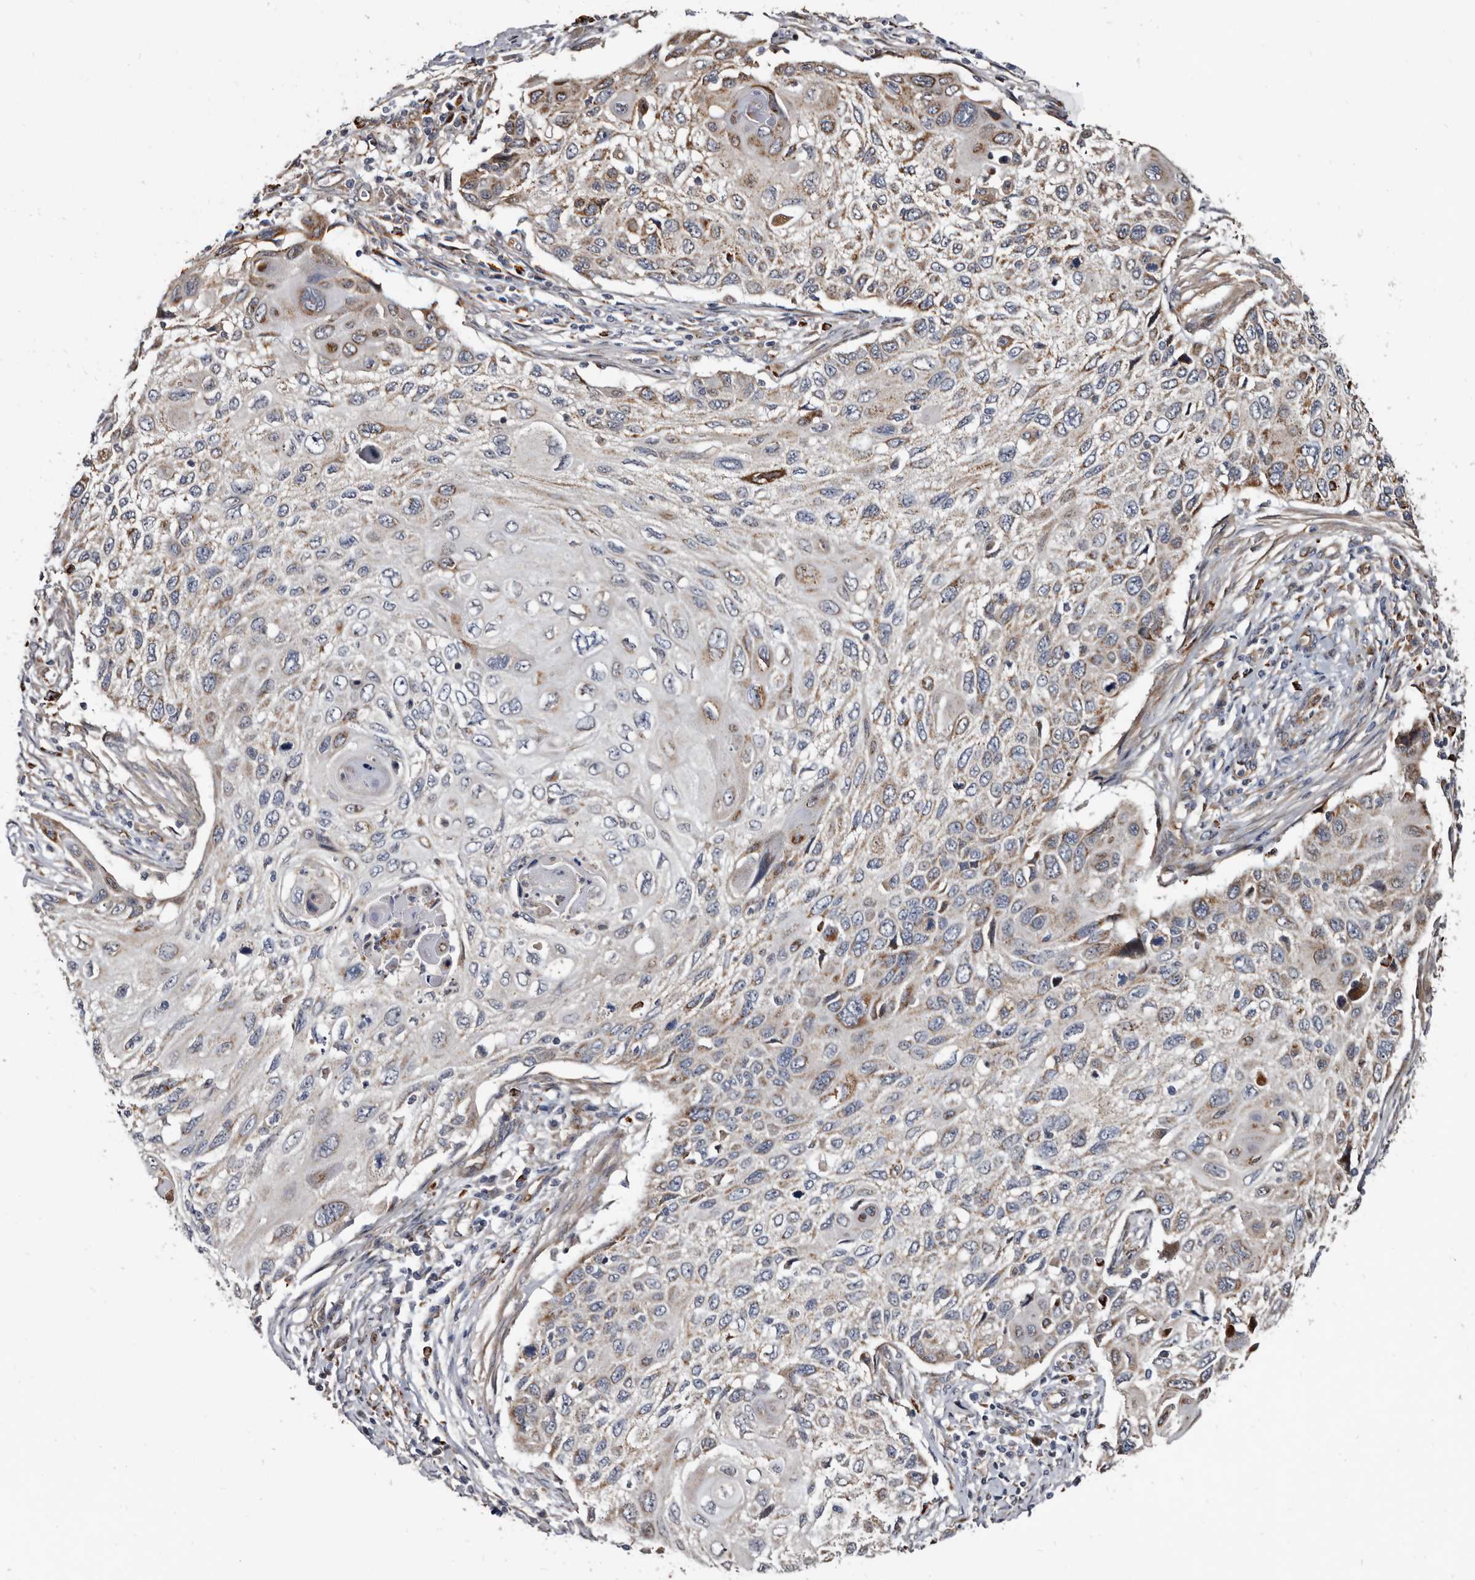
{"staining": {"intensity": "moderate", "quantity": ">75%", "location": "cytoplasmic/membranous"}, "tissue": "cervical cancer", "cell_type": "Tumor cells", "image_type": "cancer", "snomed": [{"axis": "morphology", "description": "Squamous cell carcinoma, NOS"}, {"axis": "topography", "description": "Cervix"}], "caption": "DAB immunohistochemical staining of human cervical cancer displays moderate cytoplasmic/membranous protein expression in about >75% of tumor cells.", "gene": "CTSA", "patient": {"sex": "female", "age": 70}}